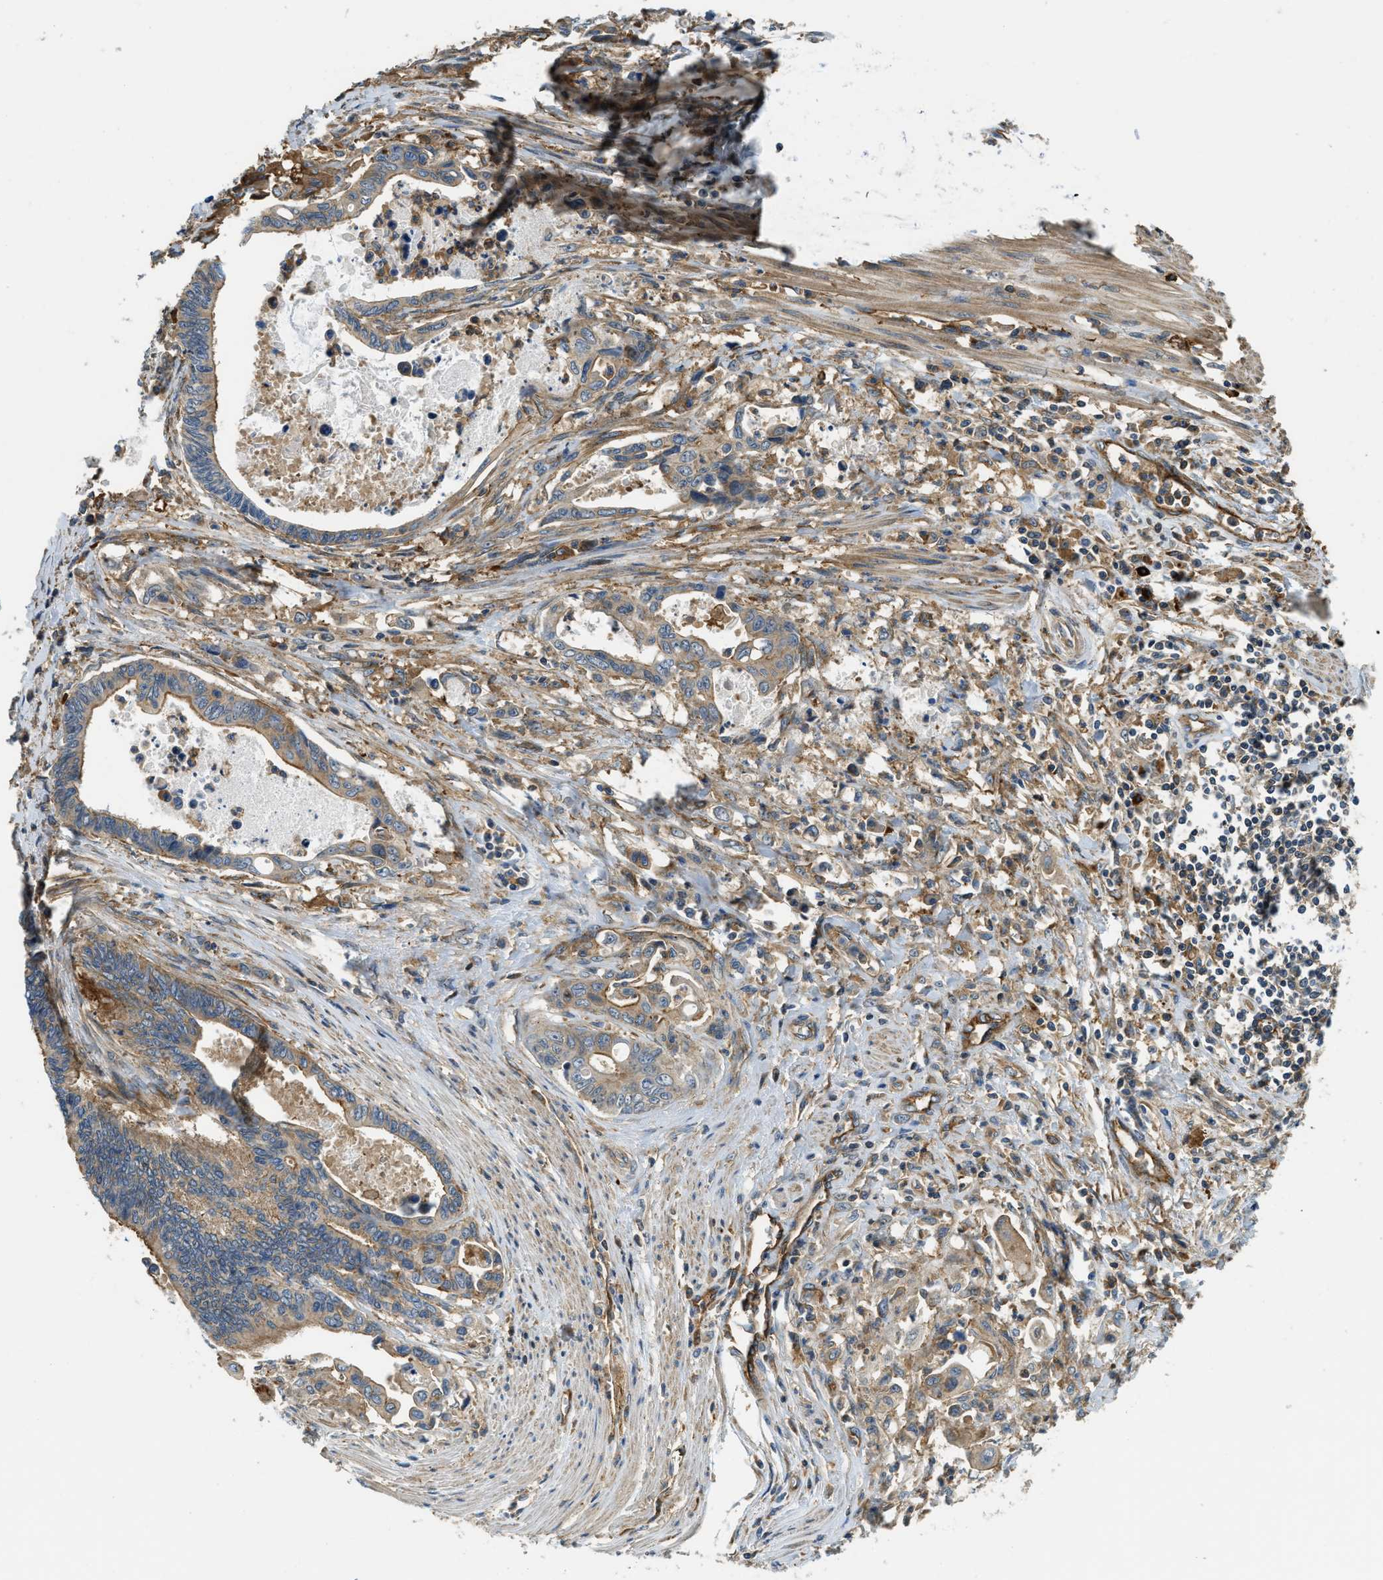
{"staining": {"intensity": "moderate", "quantity": "<25%", "location": "cytoplasmic/membranous"}, "tissue": "pancreatic cancer", "cell_type": "Tumor cells", "image_type": "cancer", "snomed": [{"axis": "morphology", "description": "Adenocarcinoma, NOS"}, {"axis": "topography", "description": "Pancreas"}], "caption": "Human adenocarcinoma (pancreatic) stained with a brown dye exhibits moderate cytoplasmic/membranous positive expression in about <25% of tumor cells.", "gene": "BAG4", "patient": {"sex": "female", "age": 70}}